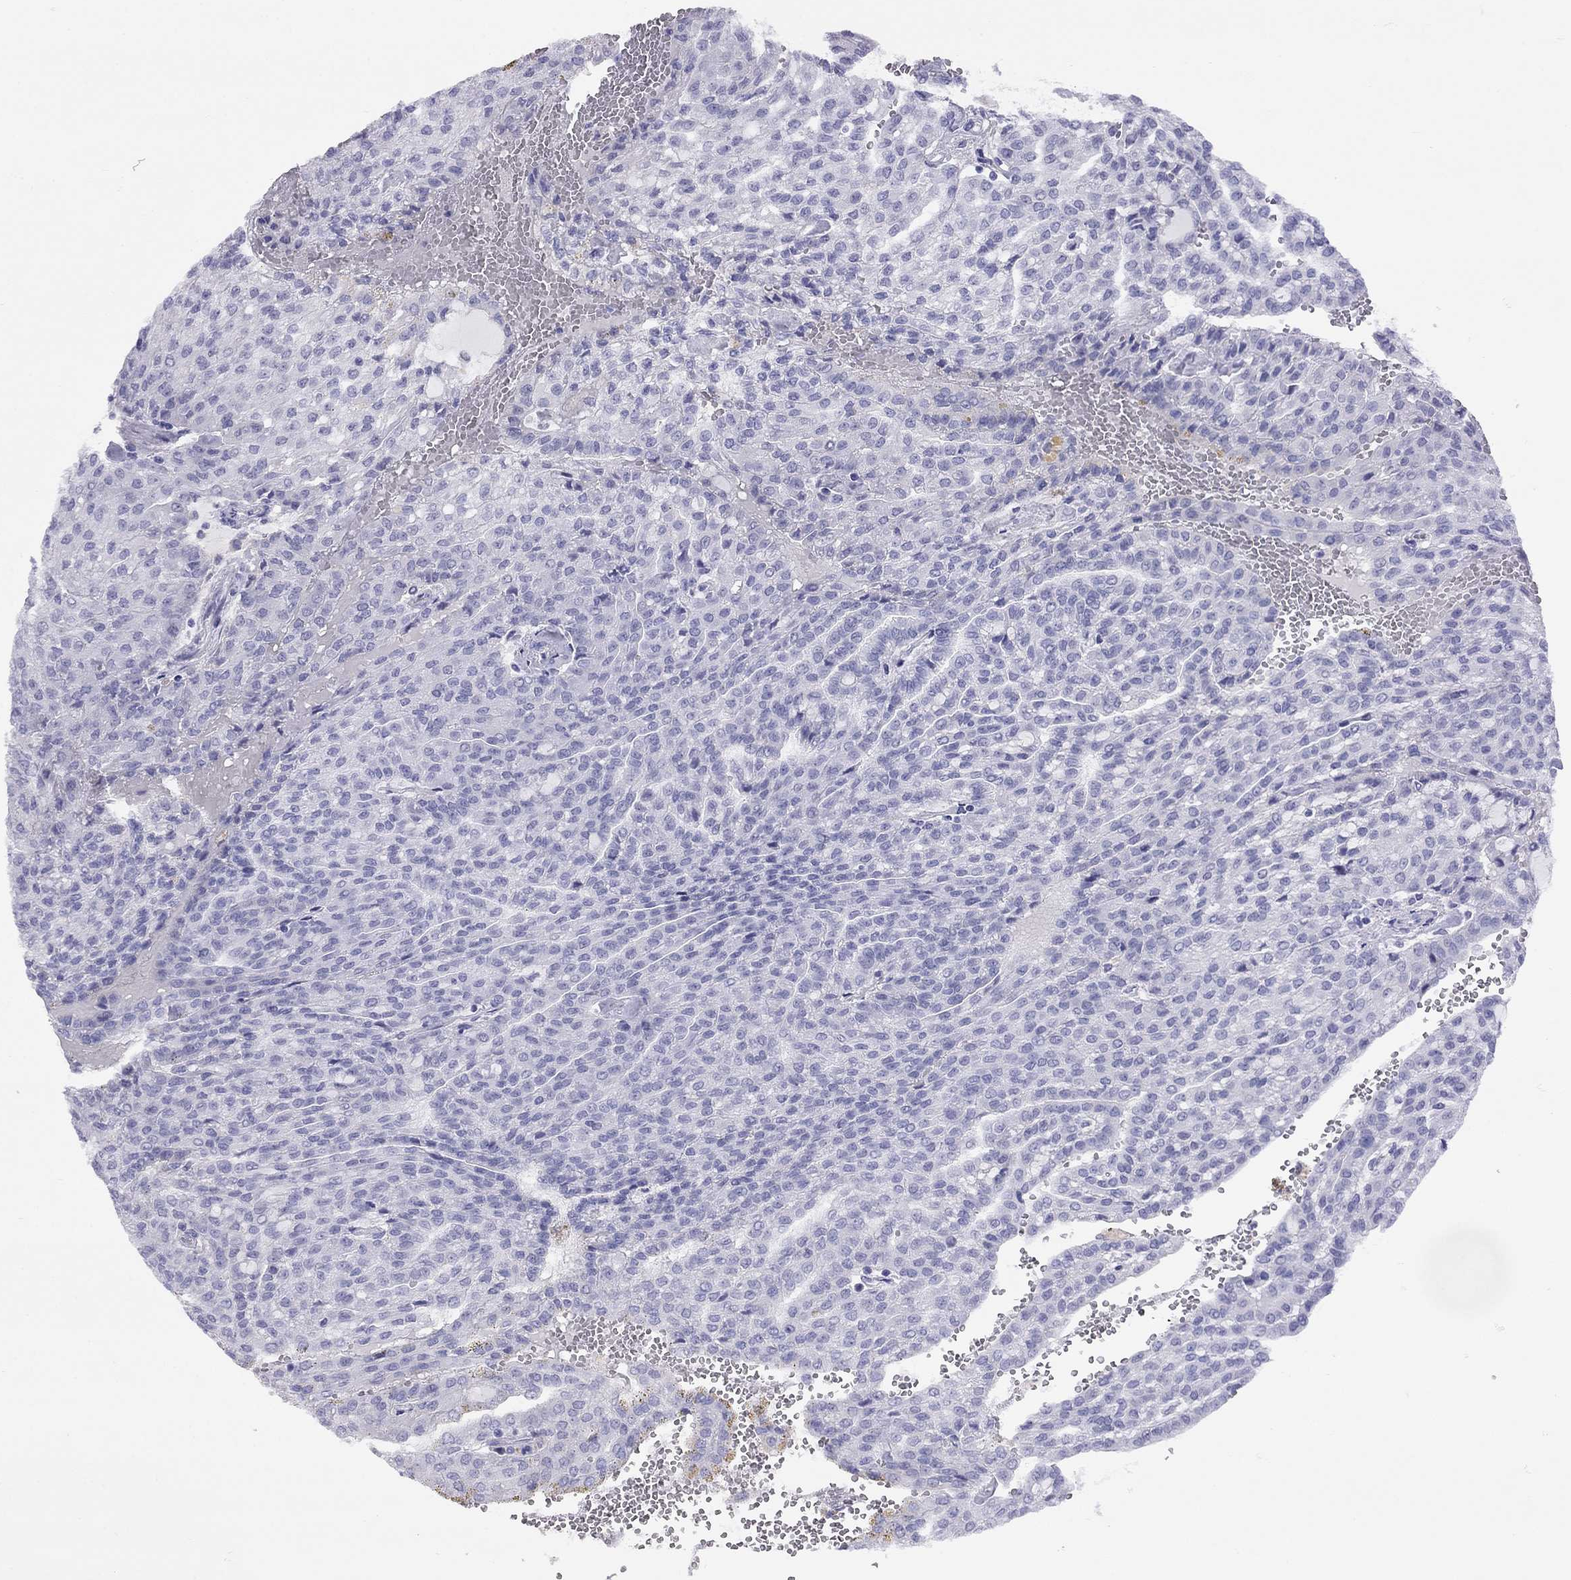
{"staining": {"intensity": "negative", "quantity": "none", "location": "none"}, "tissue": "renal cancer", "cell_type": "Tumor cells", "image_type": "cancer", "snomed": [{"axis": "morphology", "description": "Adenocarcinoma, NOS"}, {"axis": "topography", "description": "Kidney"}], "caption": "DAB immunohistochemical staining of renal cancer displays no significant positivity in tumor cells.", "gene": "GRIA2", "patient": {"sex": "male", "age": 63}}